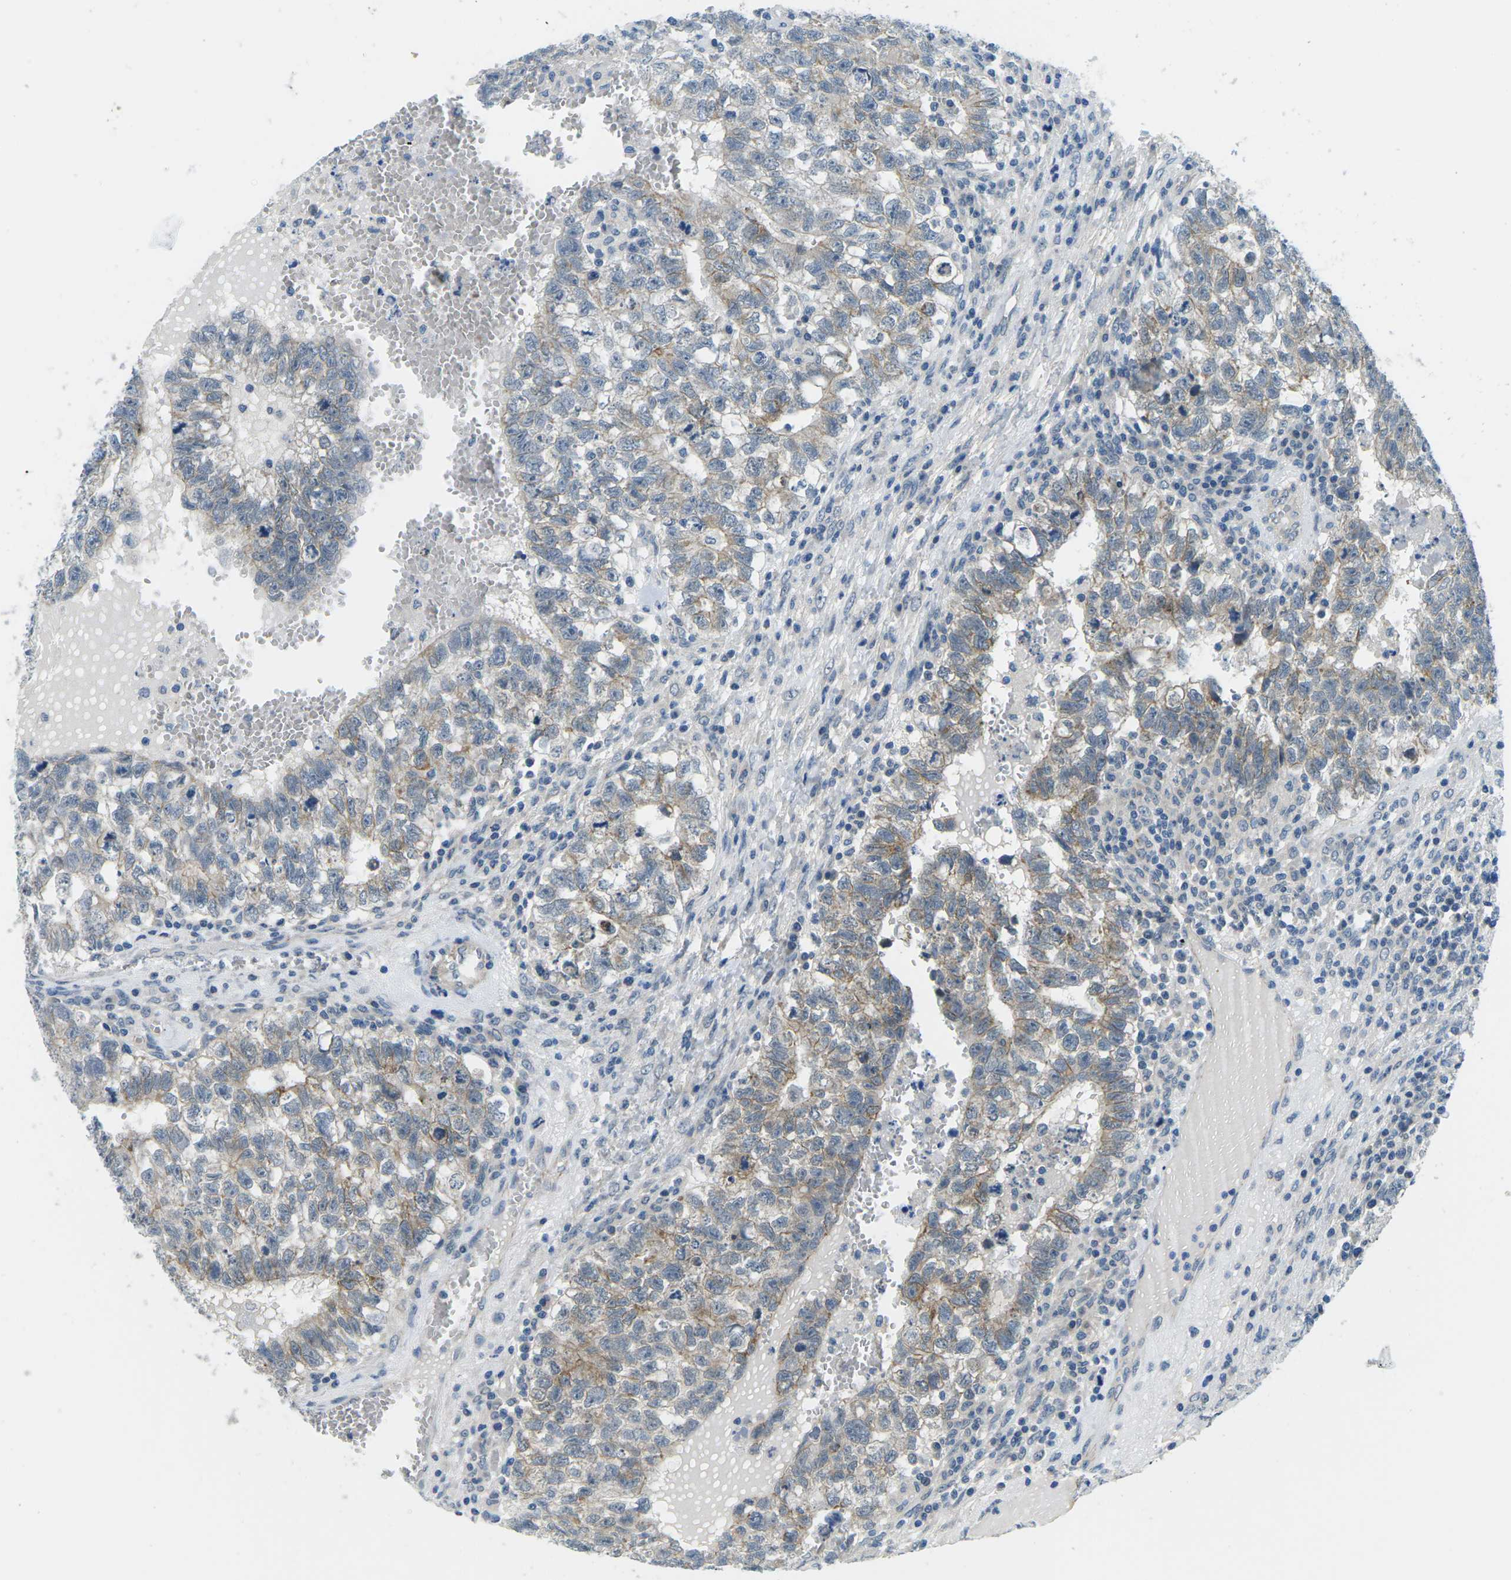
{"staining": {"intensity": "weak", "quantity": "25%-75%", "location": "cytoplasmic/membranous"}, "tissue": "testis cancer", "cell_type": "Tumor cells", "image_type": "cancer", "snomed": [{"axis": "morphology", "description": "Seminoma, NOS"}, {"axis": "morphology", "description": "Carcinoma, Embryonal, NOS"}, {"axis": "topography", "description": "Testis"}], "caption": "Tumor cells demonstrate low levels of weak cytoplasmic/membranous expression in about 25%-75% of cells in testis cancer (embryonal carcinoma).", "gene": "CTNND1", "patient": {"sex": "male", "age": 38}}